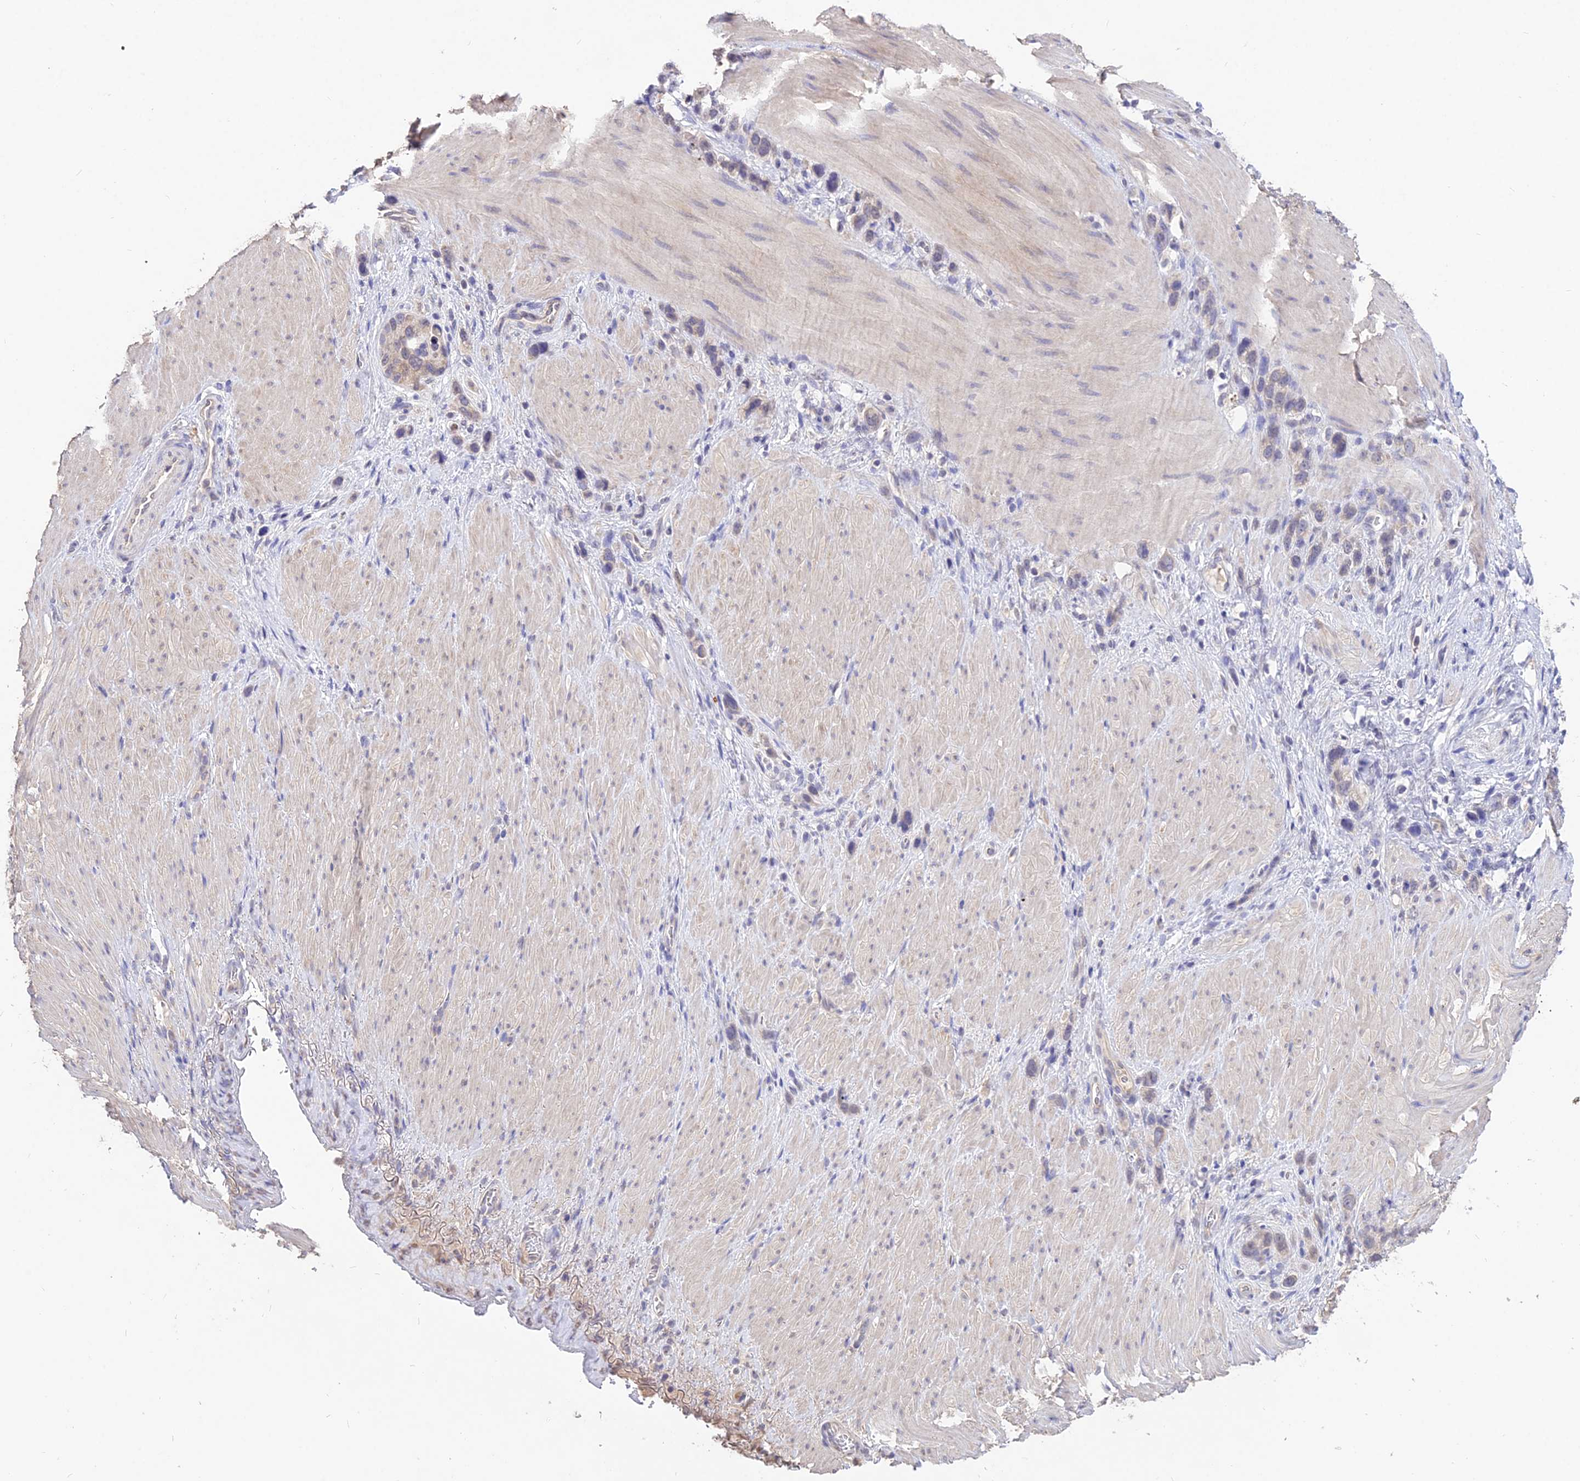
{"staining": {"intensity": "weak", "quantity": "<25%", "location": "cytoplasmic/membranous"}, "tissue": "stomach cancer", "cell_type": "Tumor cells", "image_type": "cancer", "snomed": [{"axis": "morphology", "description": "Adenocarcinoma, NOS"}, {"axis": "topography", "description": "Stomach"}], "caption": "A micrograph of stomach cancer stained for a protein demonstrates no brown staining in tumor cells. (DAB immunohistochemistry visualized using brightfield microscopy, high magnification).", "gene": "PGK1", "patient": {"sex": "female", "age": 65}}